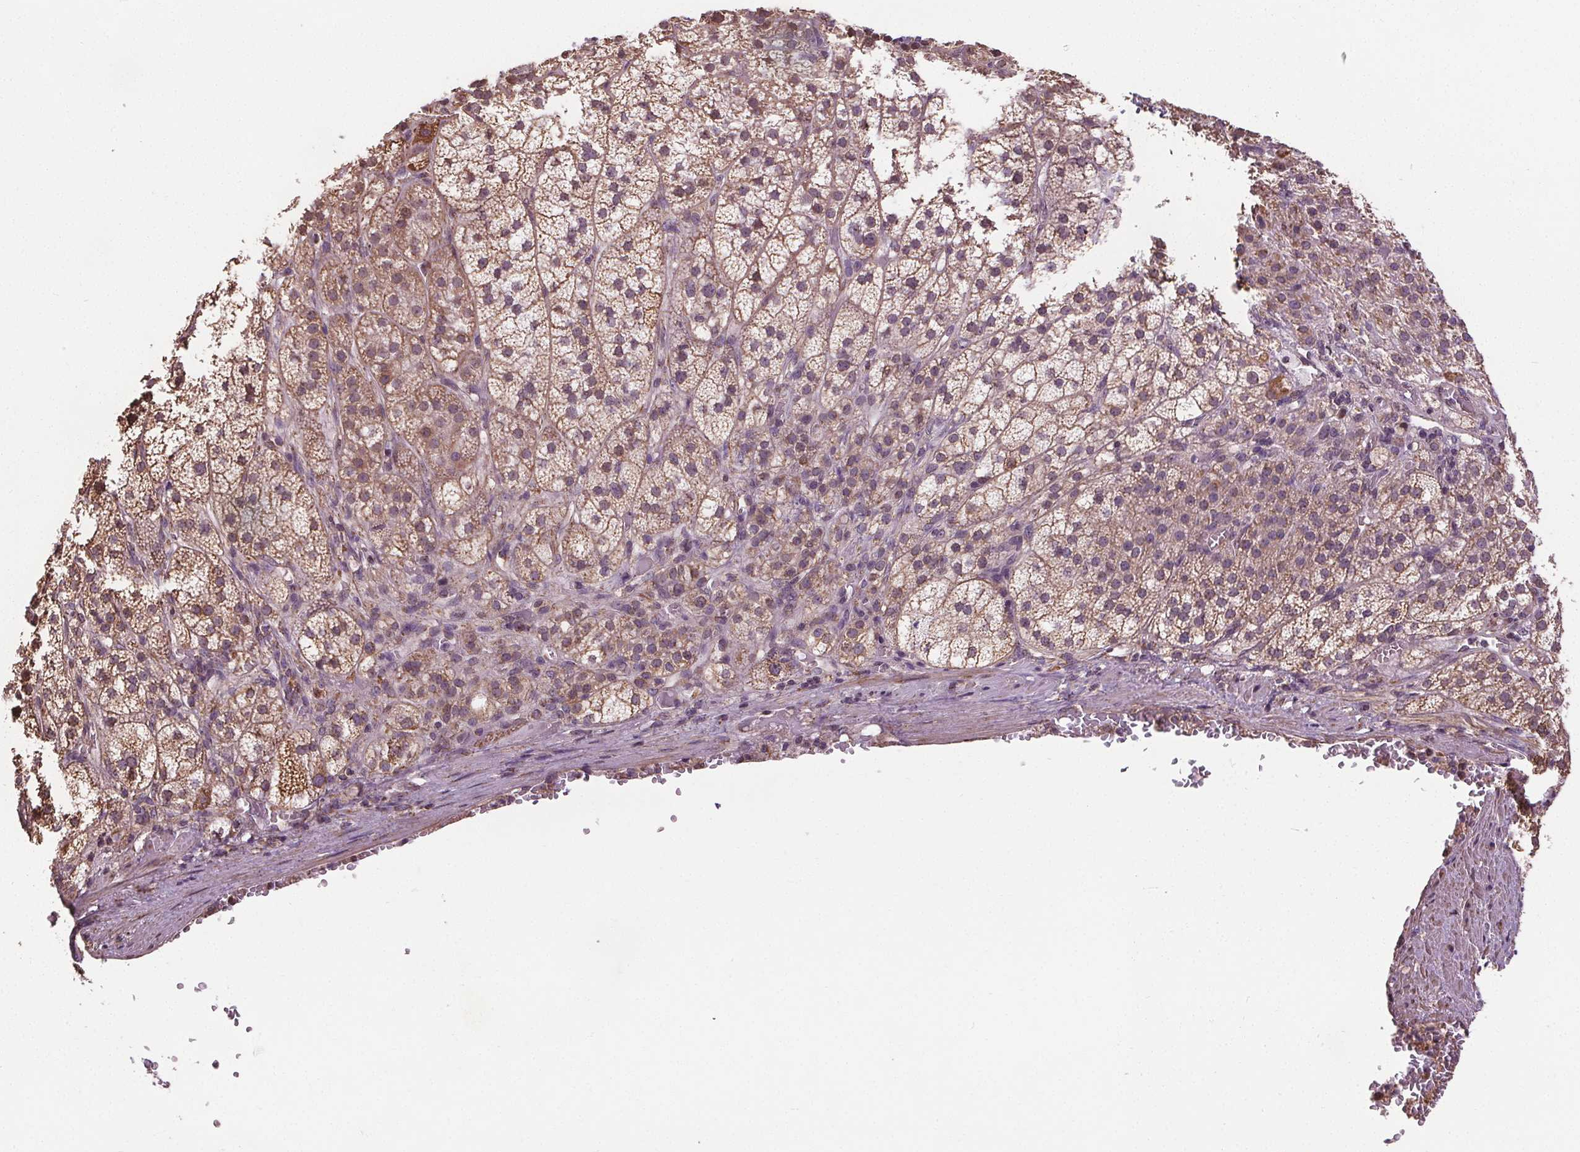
{"staining": {"intensity": "moderate", "quantity": ">75%", "location": "cytoplasmic/membranous,nuclear"}, "tissue": "adrenal gland", "cell_type": "Glandular cells", "image_type": "normal", "snomed": [{"axis": "morphology", "description": "Normal tissue, NOS"}, {"axis": "topography", "description": "Adrenal gland"}], "caption": "Immunohistochemical staining of normal human adrenal gland reveals moderate cytoplasmic/membranous,nuclear protein positivity in approximately >75% of glandular cells.", "gene": "ZNF548", "patient": {"sex": "female", "age": 60}}